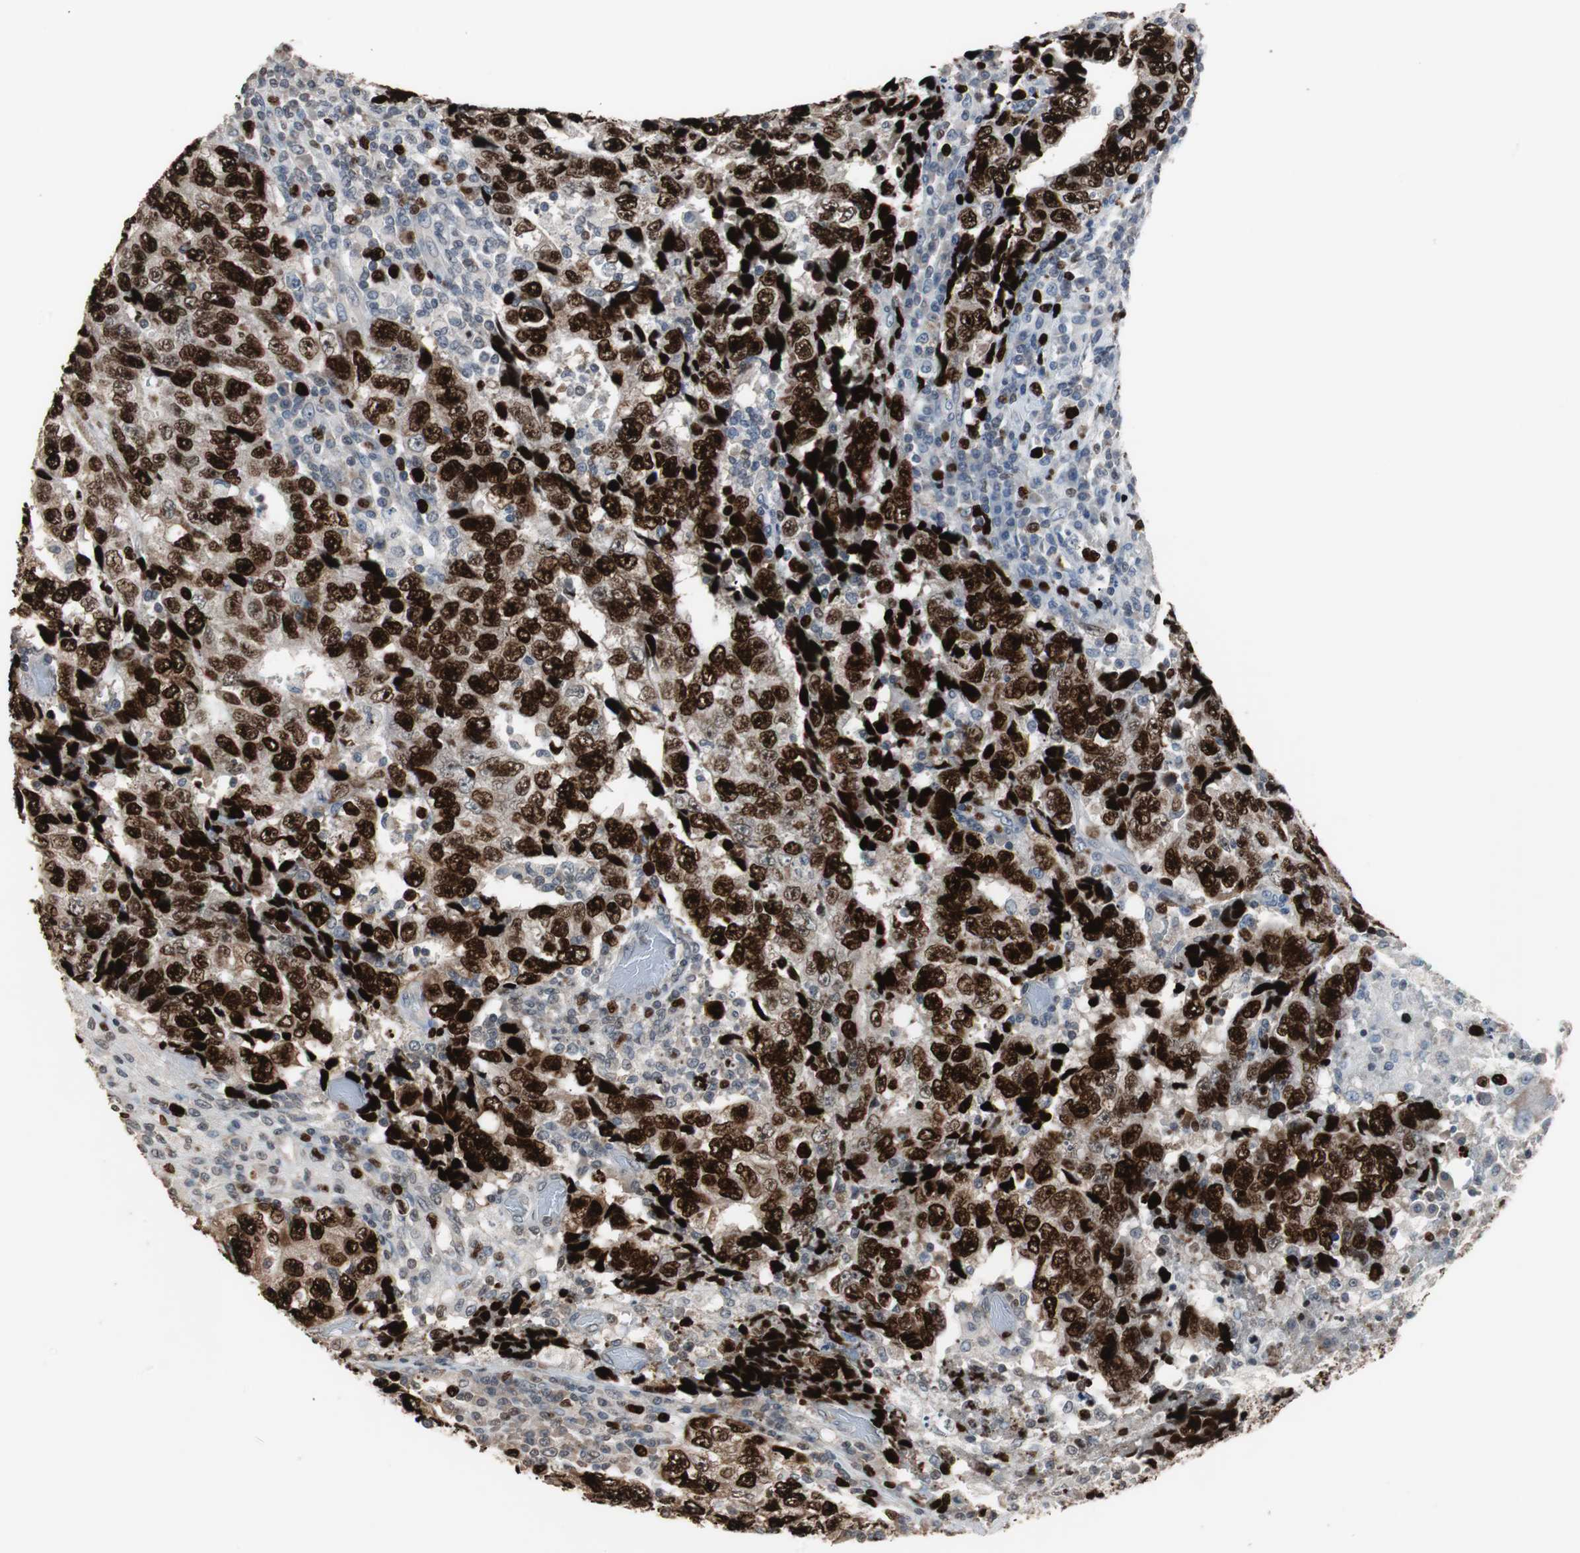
{"staining": {"intensity": "strong", "quantity": ">75%", "location": "nuclear"}, "tissue": "testis cancer", "cell_type": "Tumor cells", "image_type": "cancer", "snomed": [{"axis": "morphology", "description": "Necrosis, NOS"}, {"axis": "morphology", "description": "Carcinoma, Embryonal, NOS"}, {"axis": "topography", "description": "Testis"}], "caption": "Human embryonal carcinoma (testis) stained with a brown dye demonstrates strong nuclear positive expression in approximately >75% of tumor cells.", "gene": "TOP2A", "patient": {"sex": "male", "age": 19}}